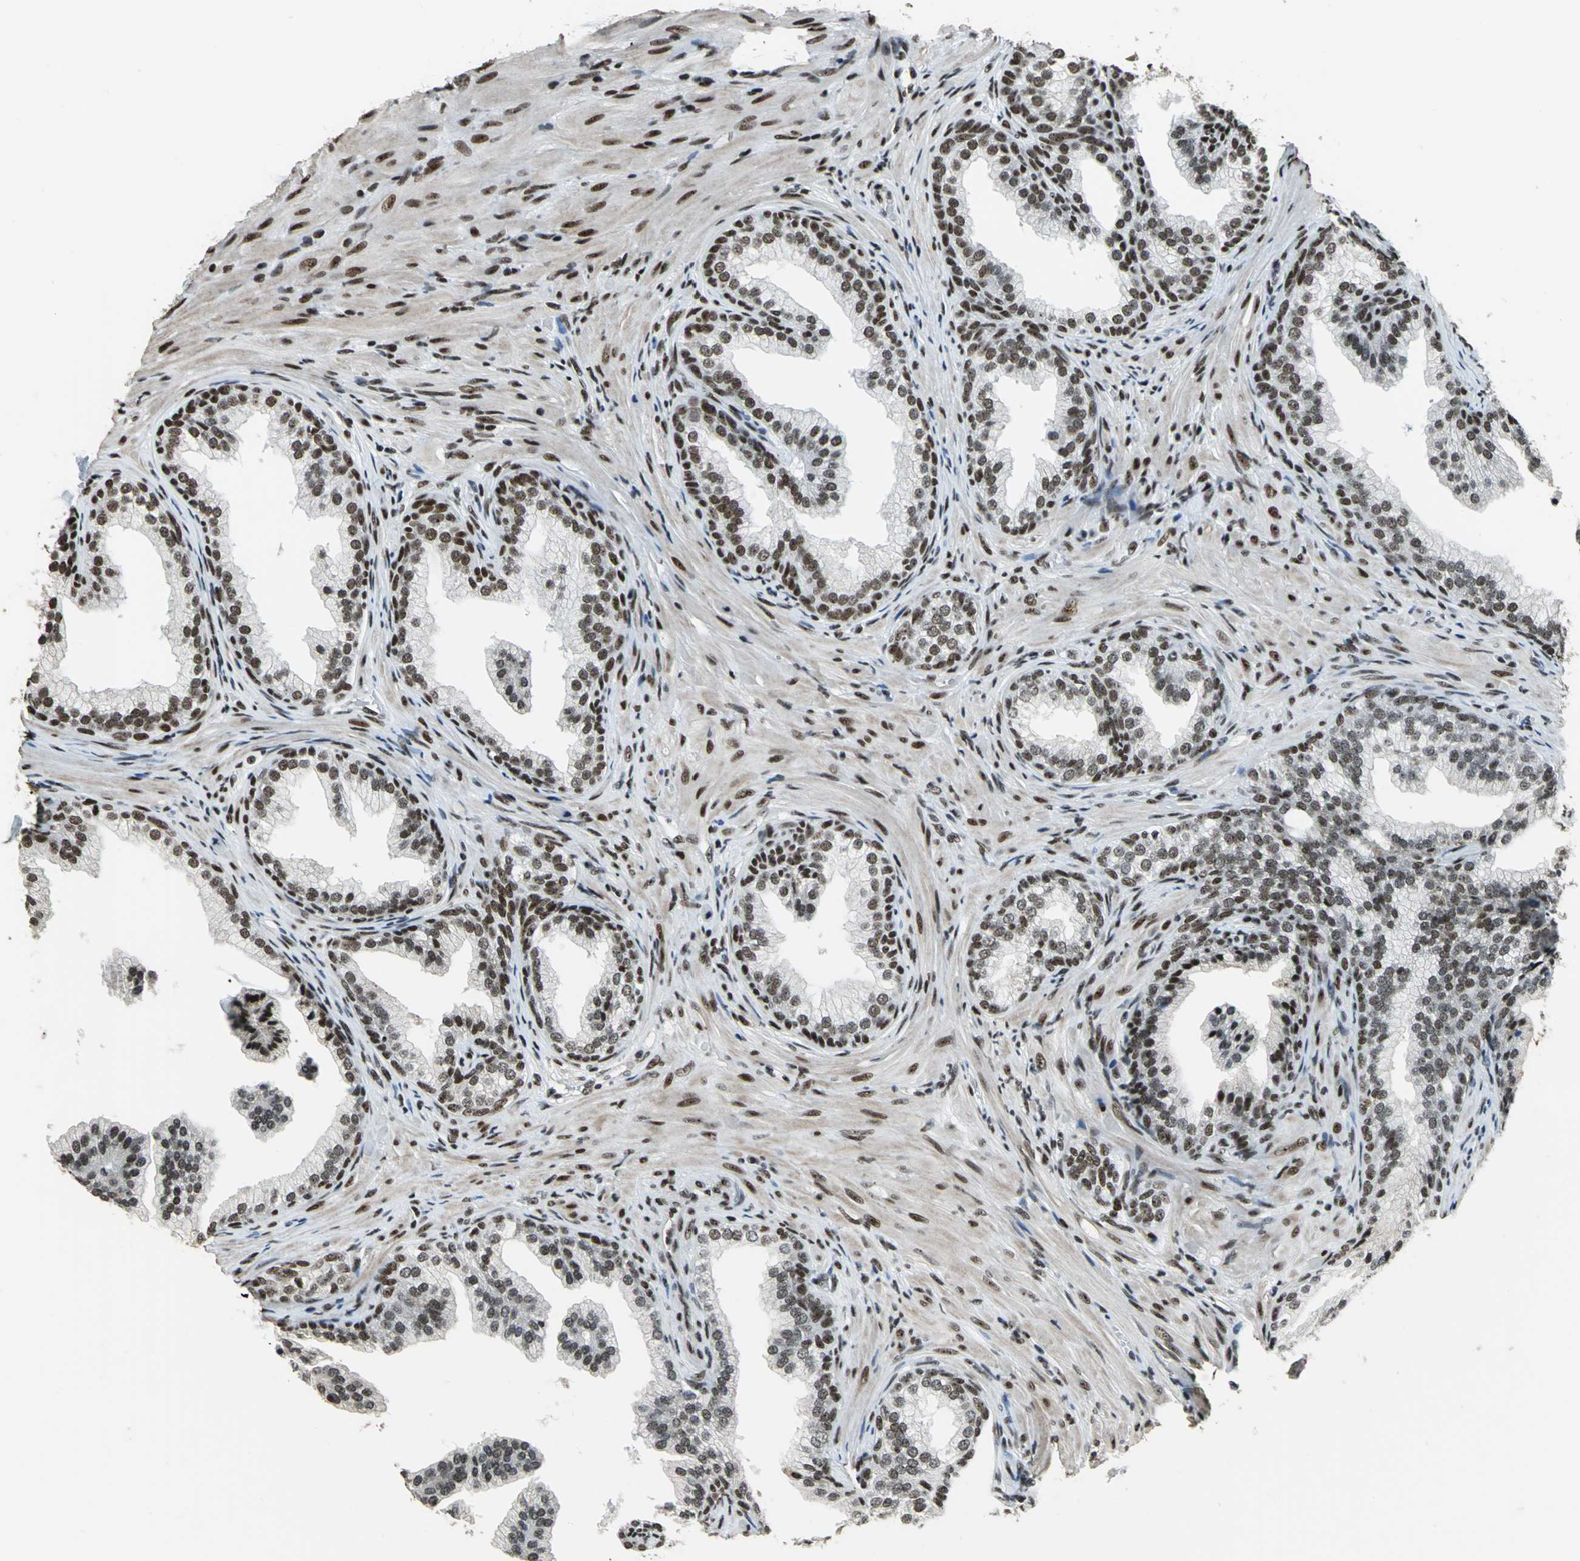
{"staining": {"intensity": "moderate", "quantity": ">75%", "location": "nuclear"}, "tissue": "prostate", "cell_type": "Glandular cells", "image_type": "normal", "snomed": [{"axis": "morphology", "description": "Normal tissue, NOS"}, {"axis": "topography", "description": "Prostate"}], "caption": "IHC photomicrograph of normal human prostate stained for a protein (brown), which demonstrates medium levels of moderate nuclear expression in about >75% of glandular cells.", "gene": "UBTF", "patient": {"sex": "male", "age": 76}}